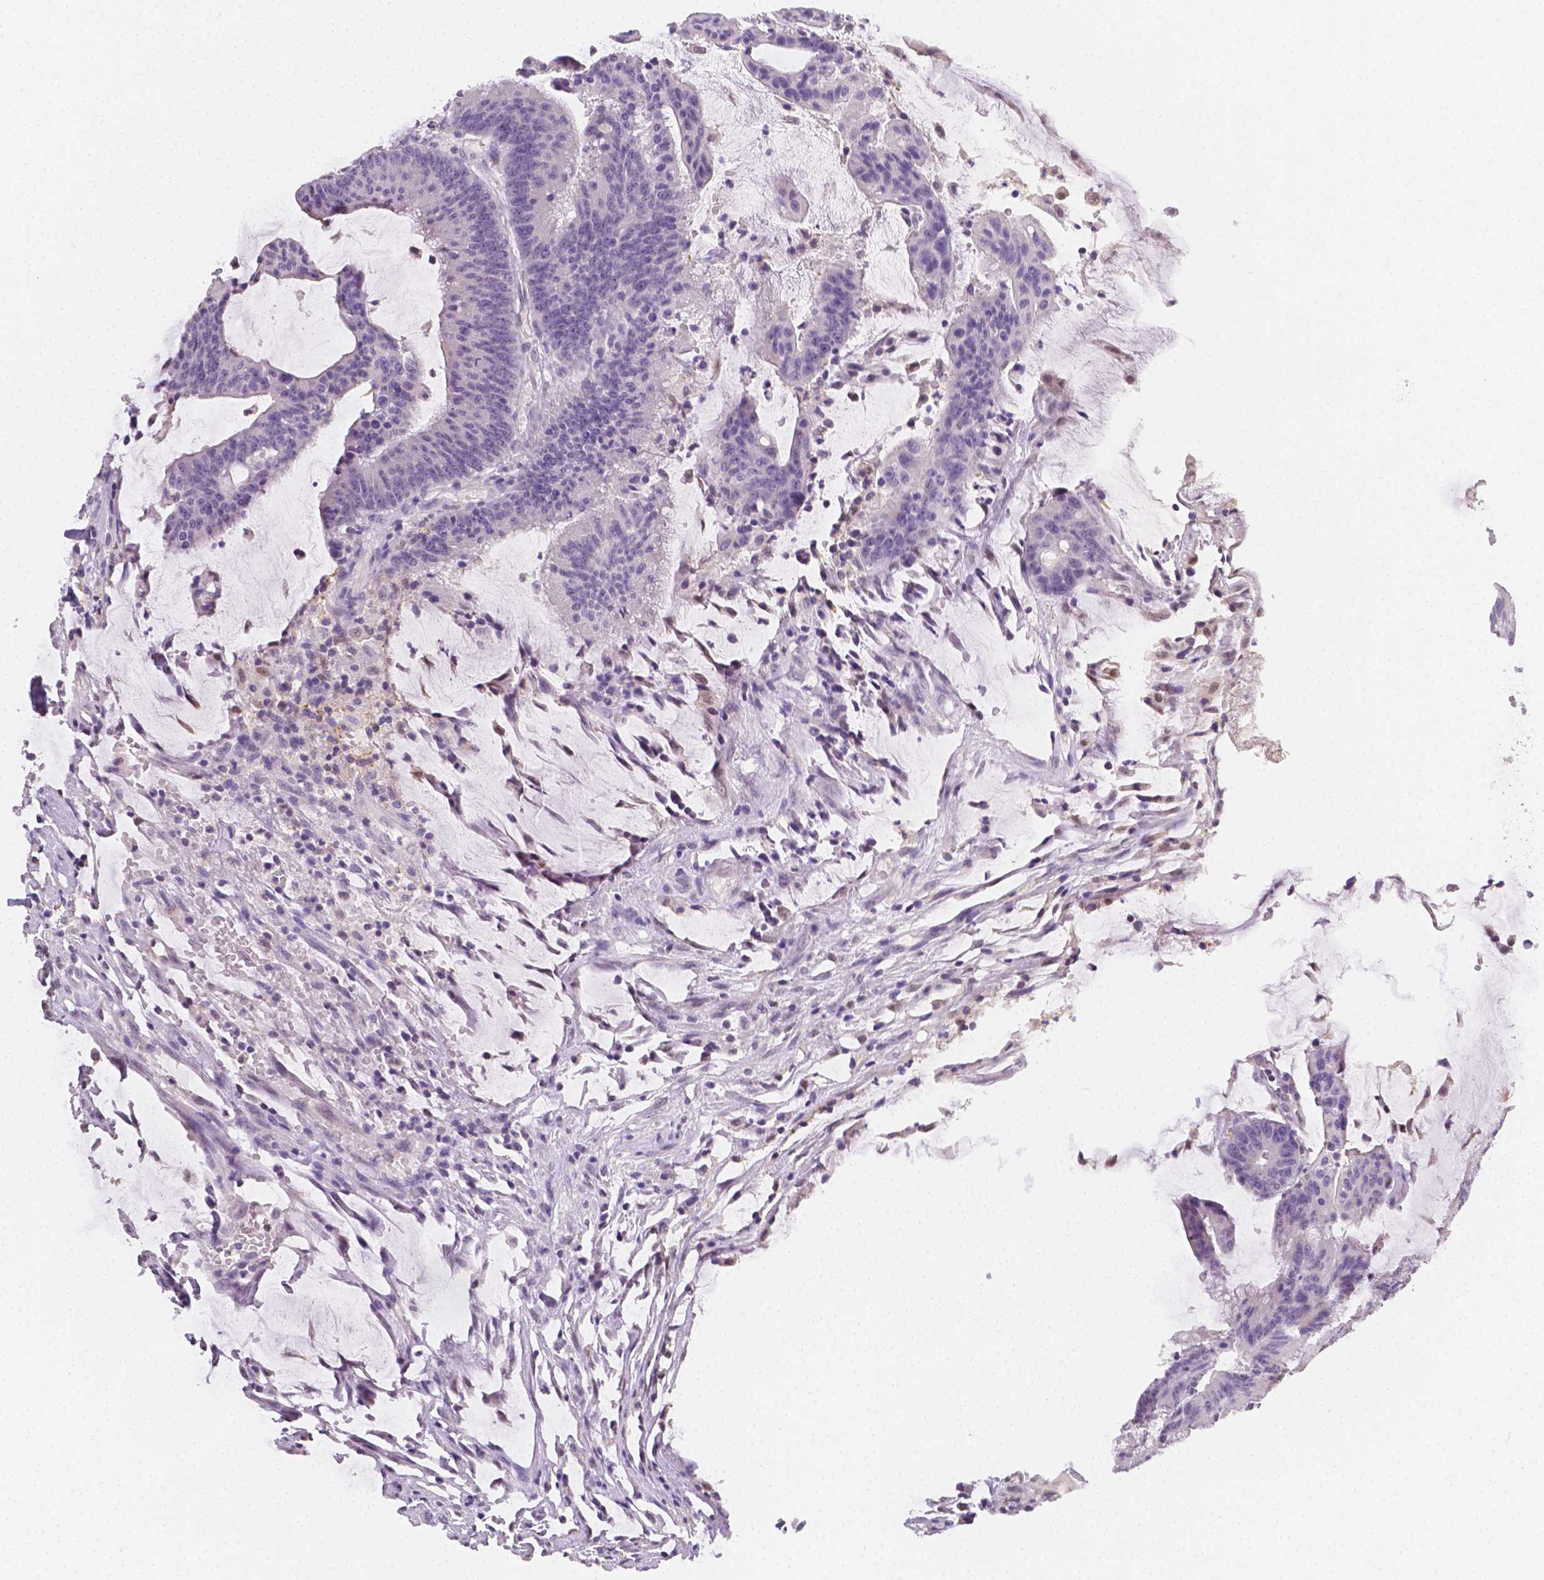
{"staining": {"intensity": "negative", "quantity": "none", "location": "none"}, "tissue": "colorectal cancer", "cell_type": "Tumor cells", "image_type": "cancer", "snomed": [{"axis": "morphology", "description": "Adenocarcinoma, NOS"}, {"axis": "topography", "description": "Colon"}], "caption": "Image shows no significant protein expression in tumor cells of colorectal cancer.", "gene": "SGTB", "patient": {"sex": "female", "age": 78}}